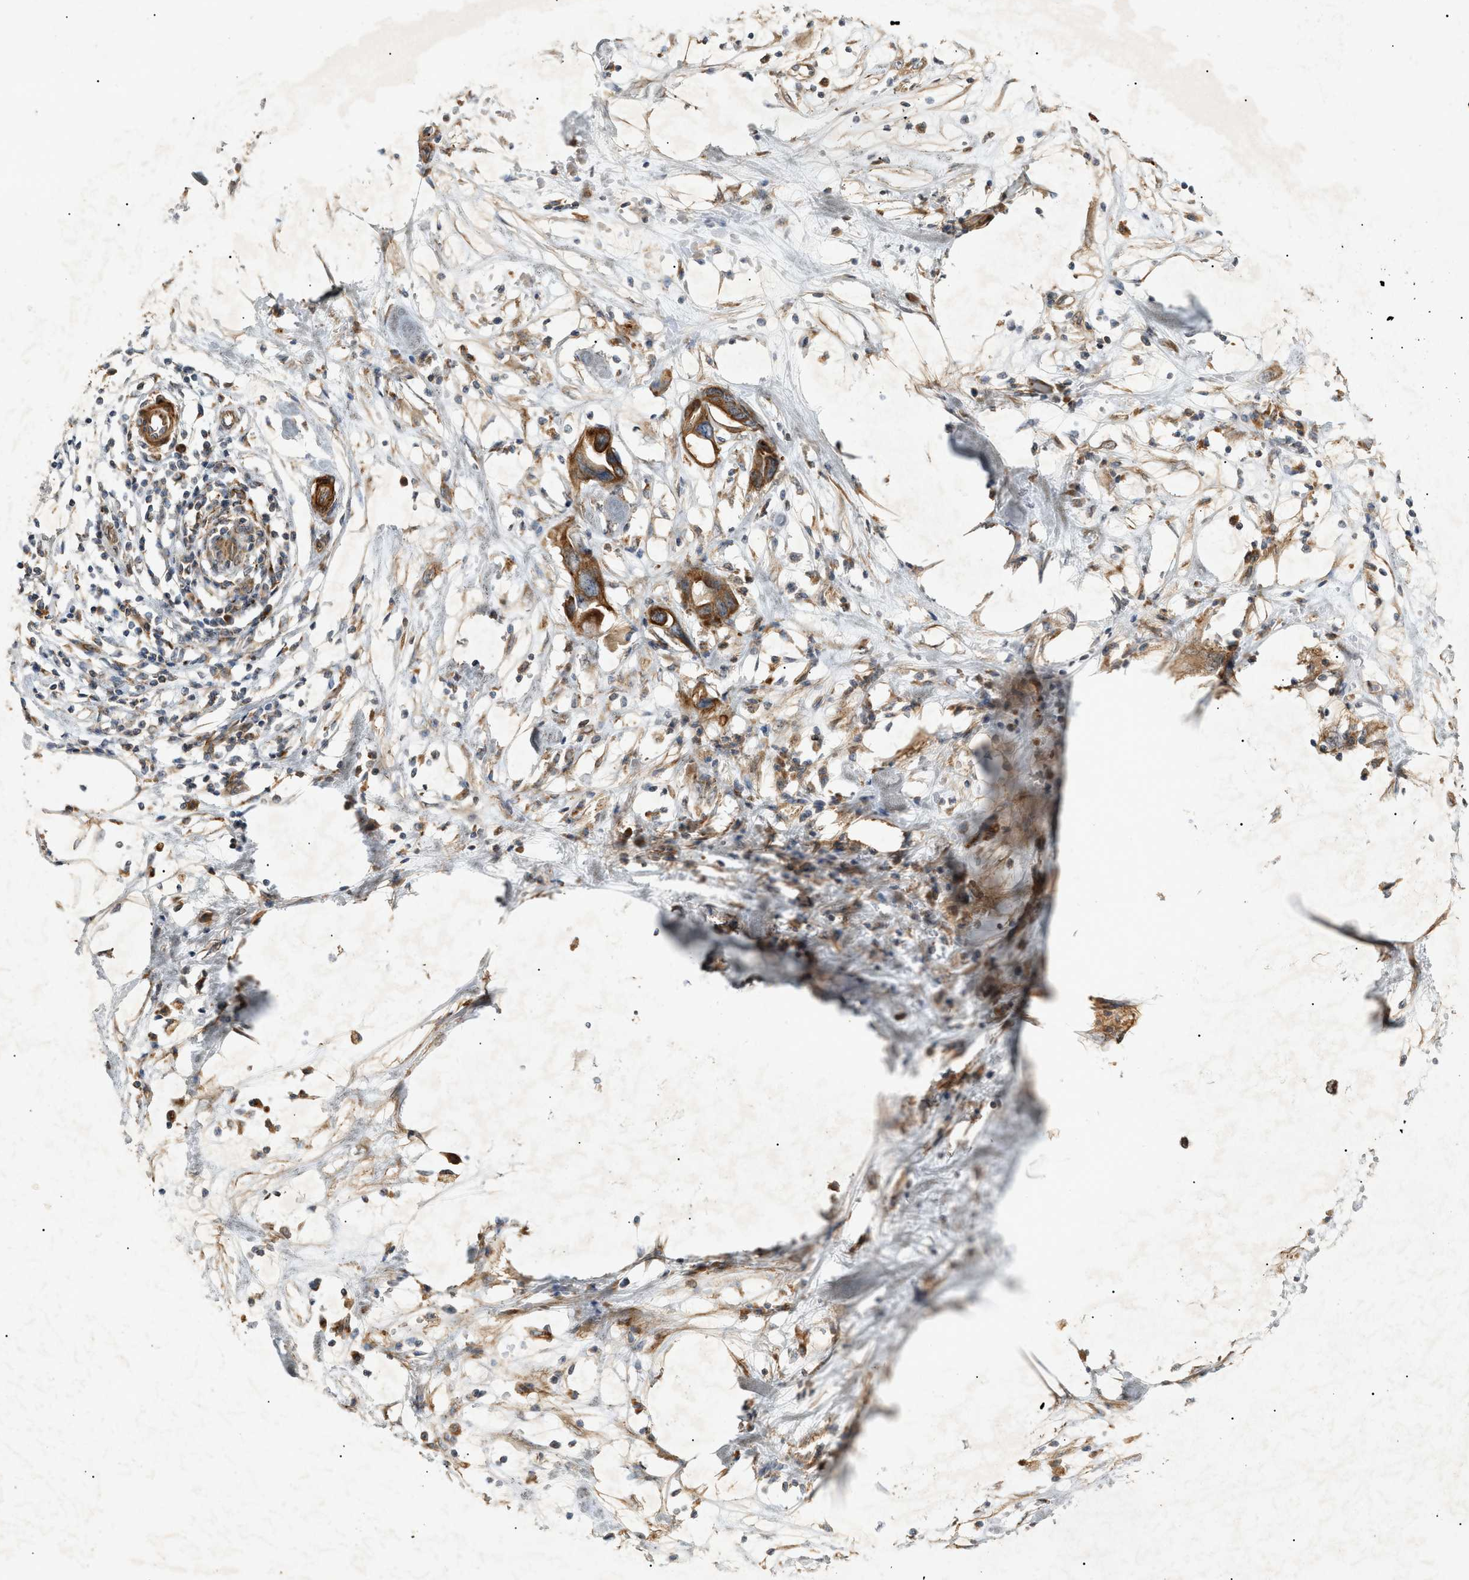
{"staining": {"intensity": "strong", "quantity": ">75%", "location": "cytoplasmic/membranous"}, "tissue": "pancreatic cancer", "cell_type": "Tumor cells", "image_type": "cancer", "snomed": [{"axis": "morphology", "description": "Adenocarcinoma, NOS"}, {"axis": "topography", "description": "Pancreas"}], "caption": "The micrograph shows staining of pancreatic cancer (adenocarcinoma), revealing strong cytoplasmic/membranous protein expression (brown color) within tumor cells.", "gene": "MTCH1", "patient": {"sex": "female", "age": 57}}